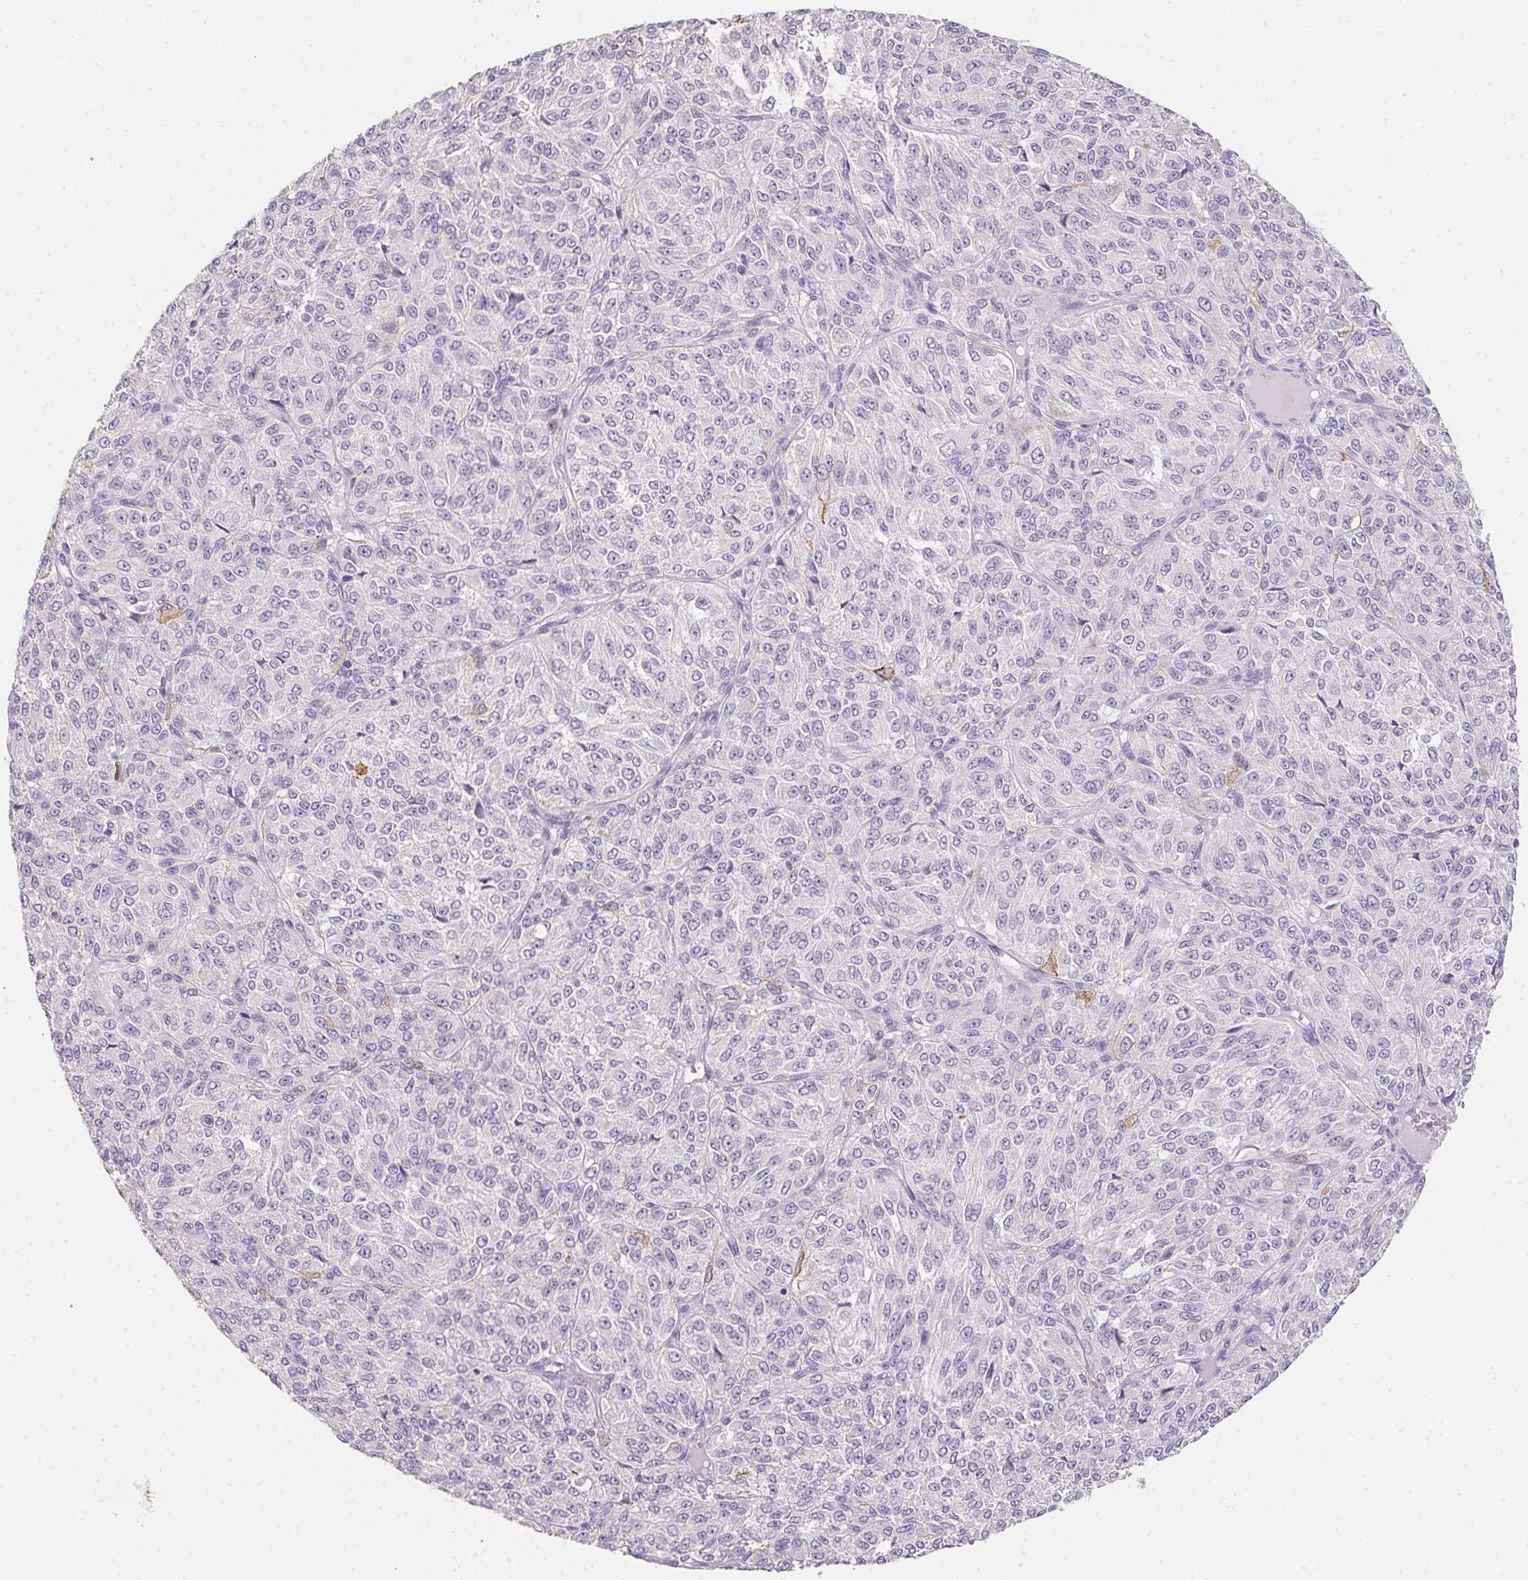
{"staining": {"intensity": "negative", "quantity": "none", "location": "none"}, "tissue": "melanoma", "cell_type": "Tumor cells", "image_type": "cancer", "snomed": [{"axis": "morphology", "description": "Malignant melanoma, Metastatic site"}, {"axis": "topography", "description": "Brain"}], "caption": "A micrograph of human melanoma is negative for staining in tumor cells.", "gene": "MYL4", "patient": {"sex": "female", "age": 56}}